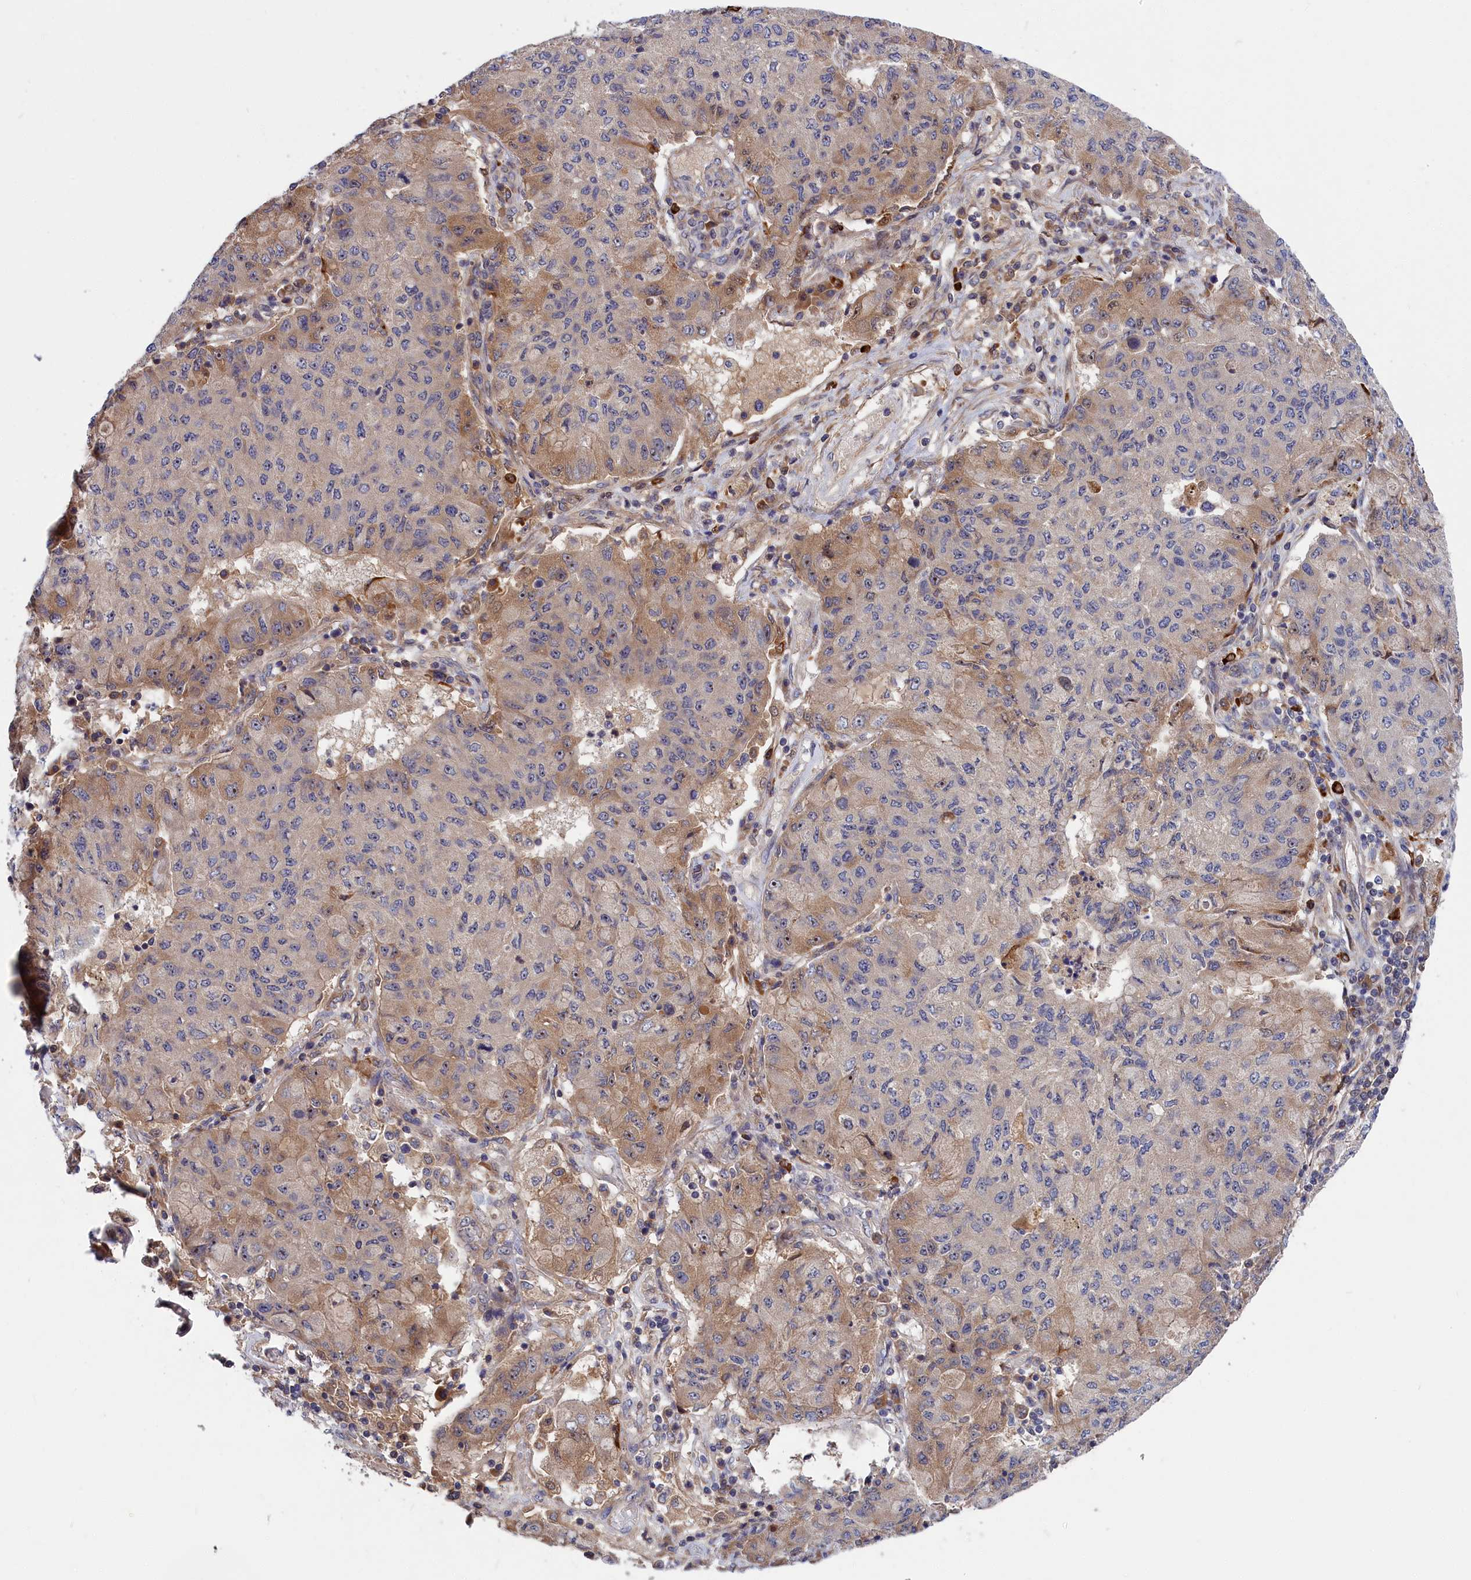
{"staining": {"intensity": "moderate", "quantity": "<25%", "location": "cytoplasmic/membranous"}, "tissue": "lung cancer", "cell_type": "Tumor cells", "image_type": "cancer", "snomed": [{"axis": "morphology", "description": "Squamous cell carcinoma, NOS"}, {"axis": "topography", "description": "Lung"}], "caption": "Lung cancer was stained to show a protein in brown. There is low levels of moderate cytoplasmic/membranous expression in approximately <25% of tumor cells. Immunohistochemistry (ihc) stains the protein in brown and the nuclei are stained blue.", "gene": "CRACD", "patient": {"sex": "male", "age": 74}}